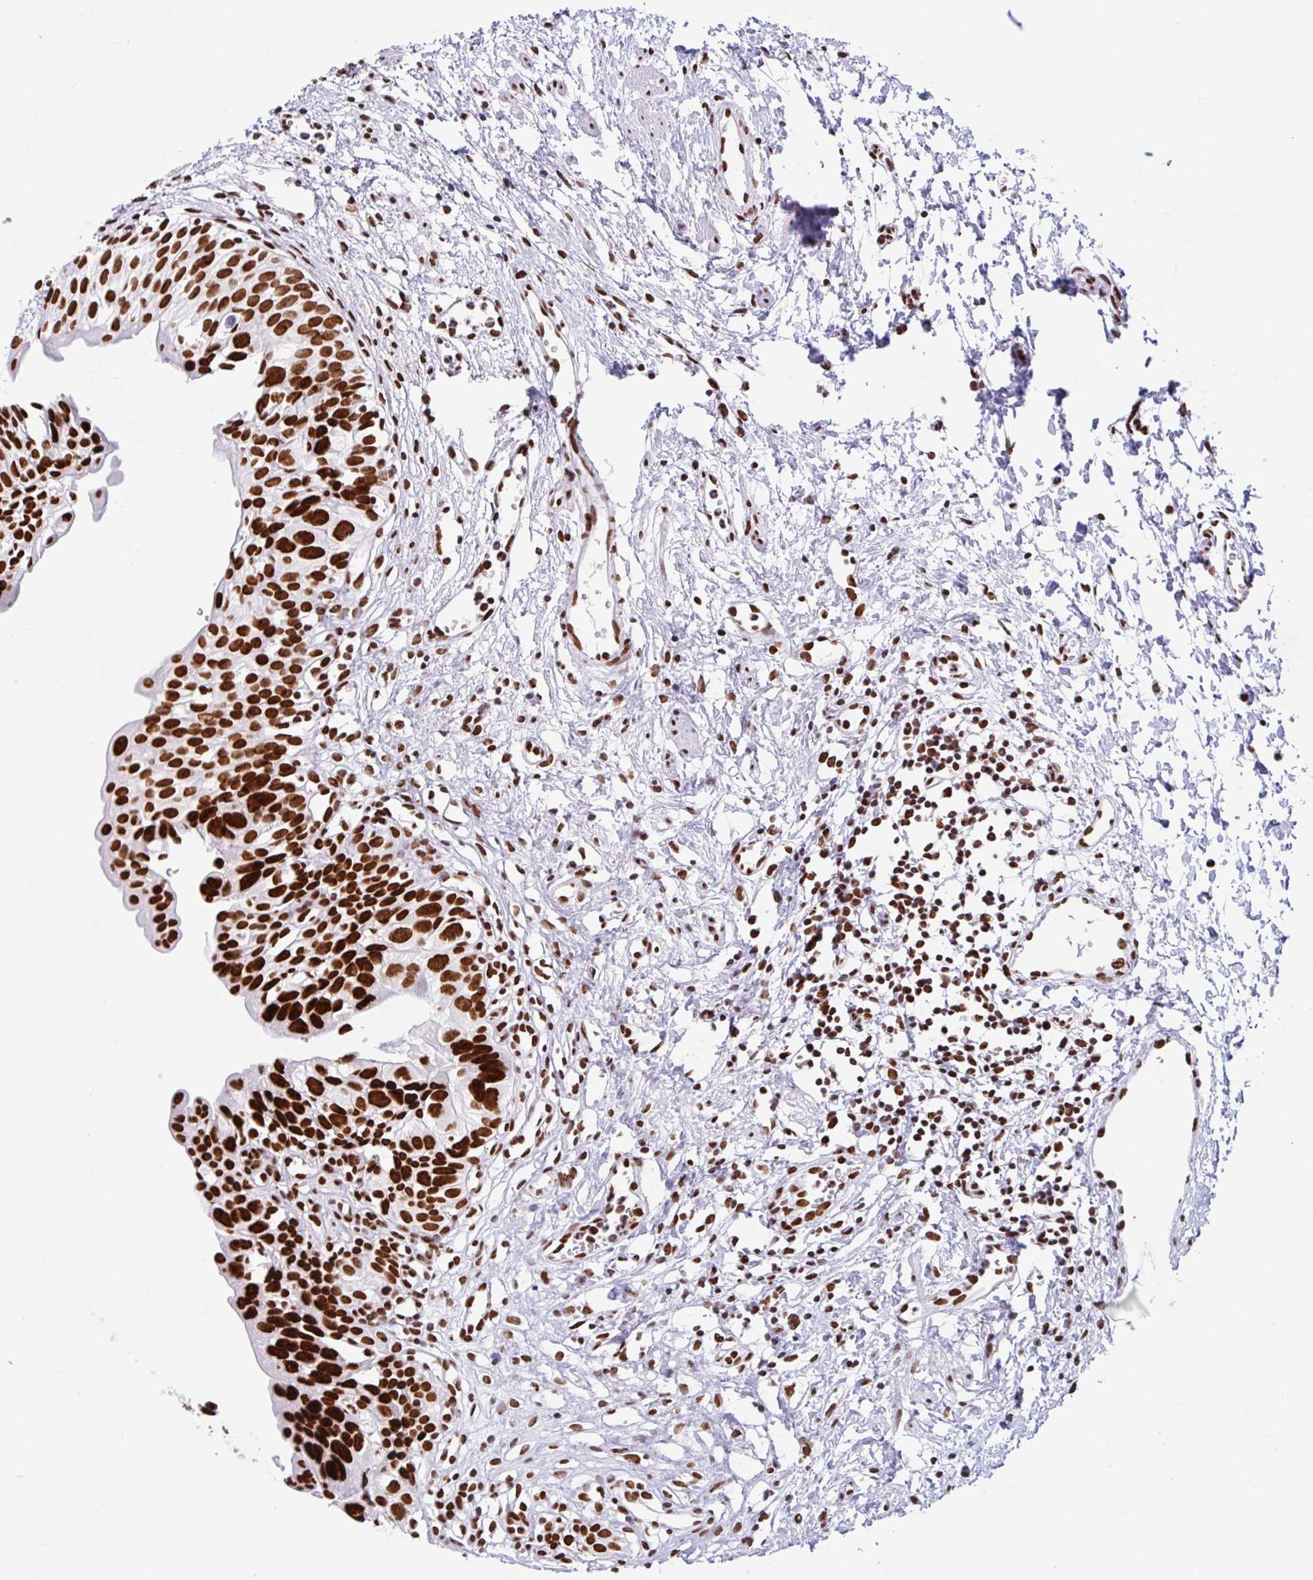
{"staining": {"intensity": "strong", "quantity": ">75%", "location": "nuclear"}, "tissue": "urinary bladder", "cell_type": "Urothelial cells", "image_type": "normal", "snomed": [{"axis": "morphology", "description": "Normal tissue, NOS"}, {"axis": "topography", "description": "Urinary bladder"}], "caption": "Protein staining of normal urinary bladder demonstrates strong nuclear staining in about >75% of urothelial cells. (Brightfield microscopy of DAB IHC at high magnification).", "gene": "KHDRBS1", "patient": {"sex": "male", "age": 51}}